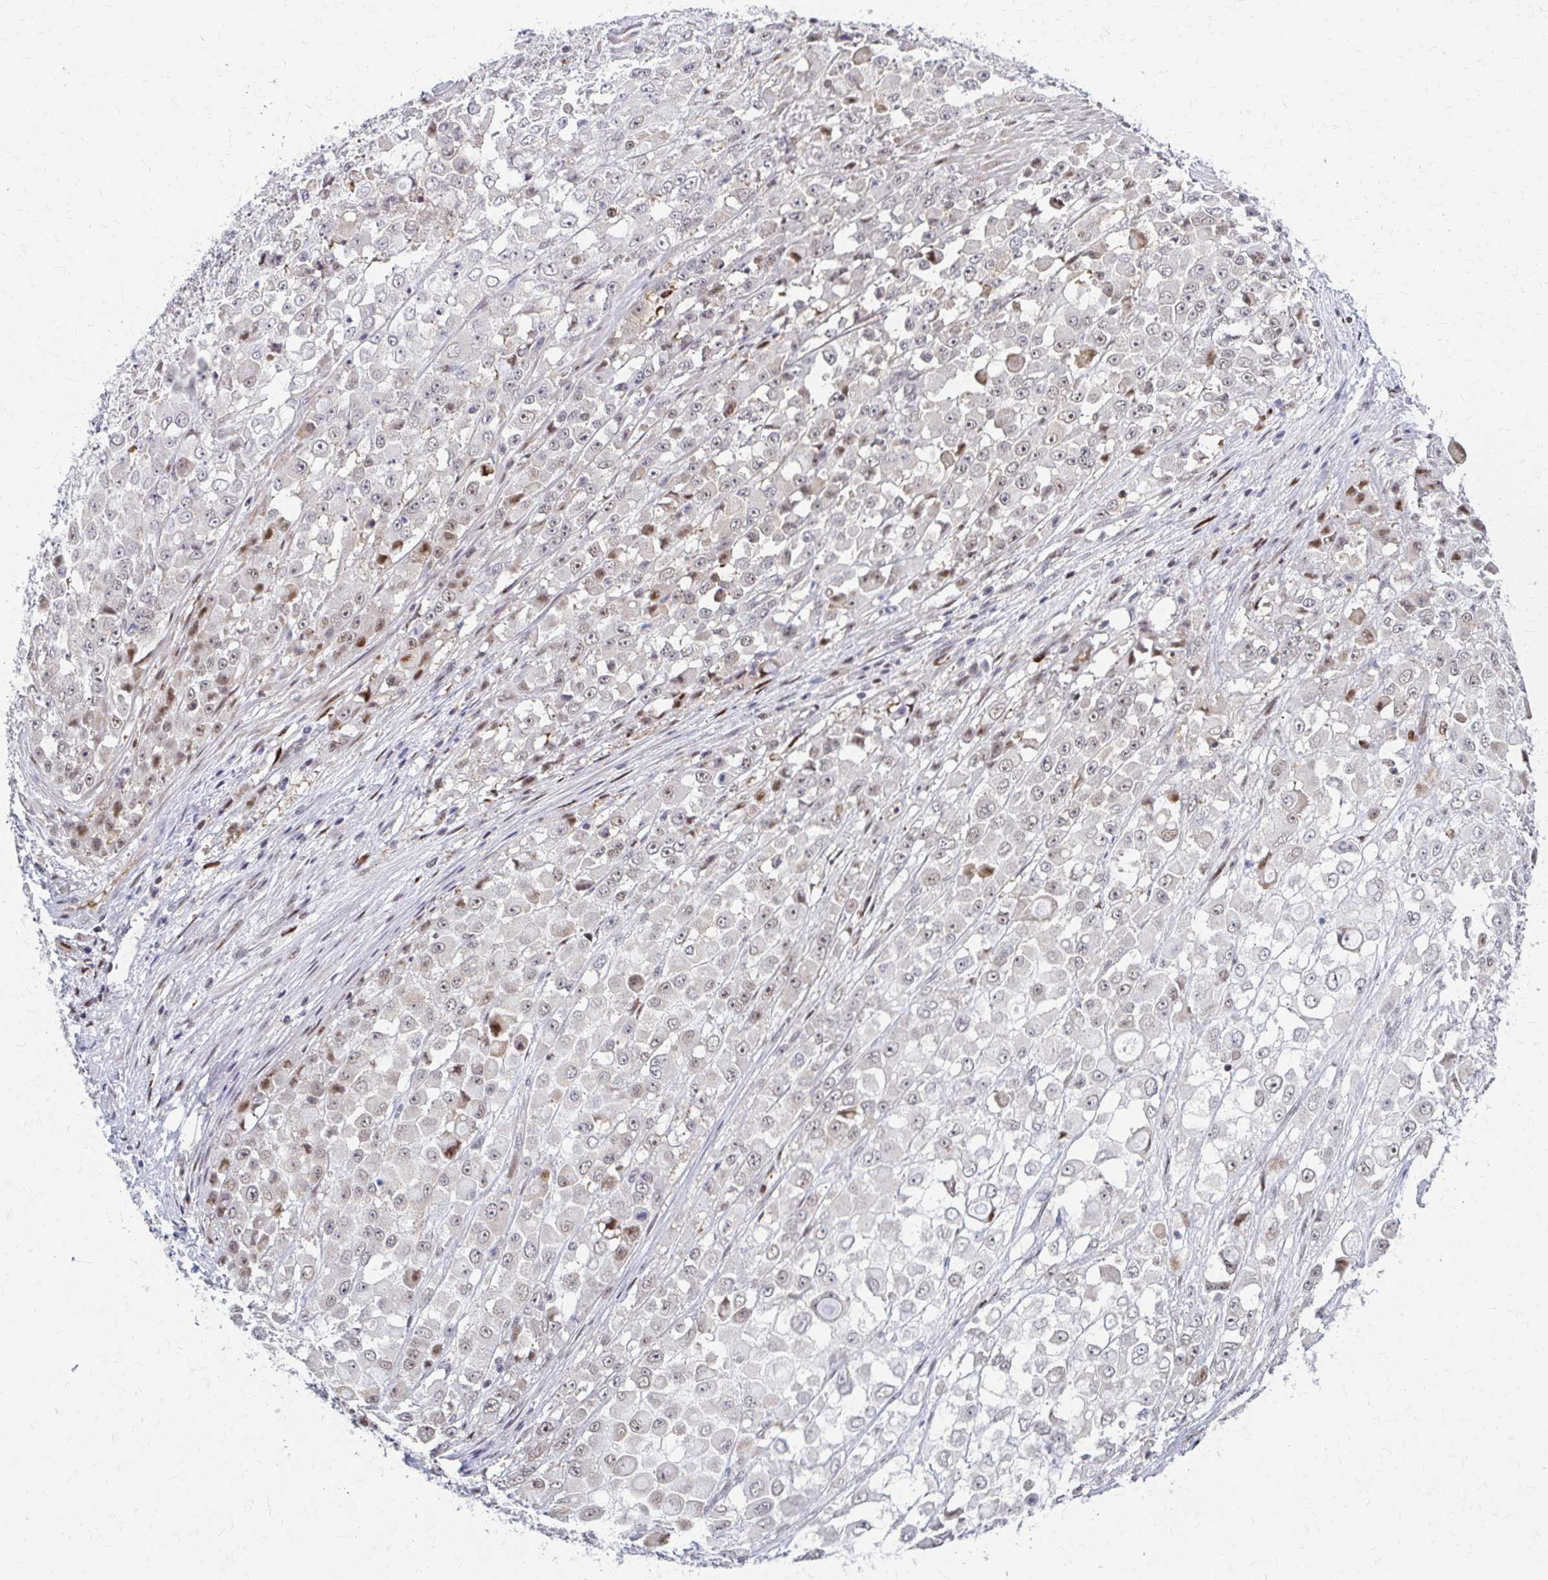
{"staining": {"intensity": "weak", "quantity": "25%-75%", "location": "nuclear"}, "tissue": "stomach cancer", "cell_type": "Tumor cells", "image_type": "cancer", "snomed": [{"axis": "morphology", "description": "Adenocarcinoma, NOS"}, {"axis": "topography", "description": "Stomach"}], "caption": "Adenocarcinoma (stomach) tissue exhibits weak nuclear staining in approximately 25%-75% of tumor cells, visualized by immunohistochemistry.", "gene": "PSMD7", "patient": {"sex": "female", "age": 76}}